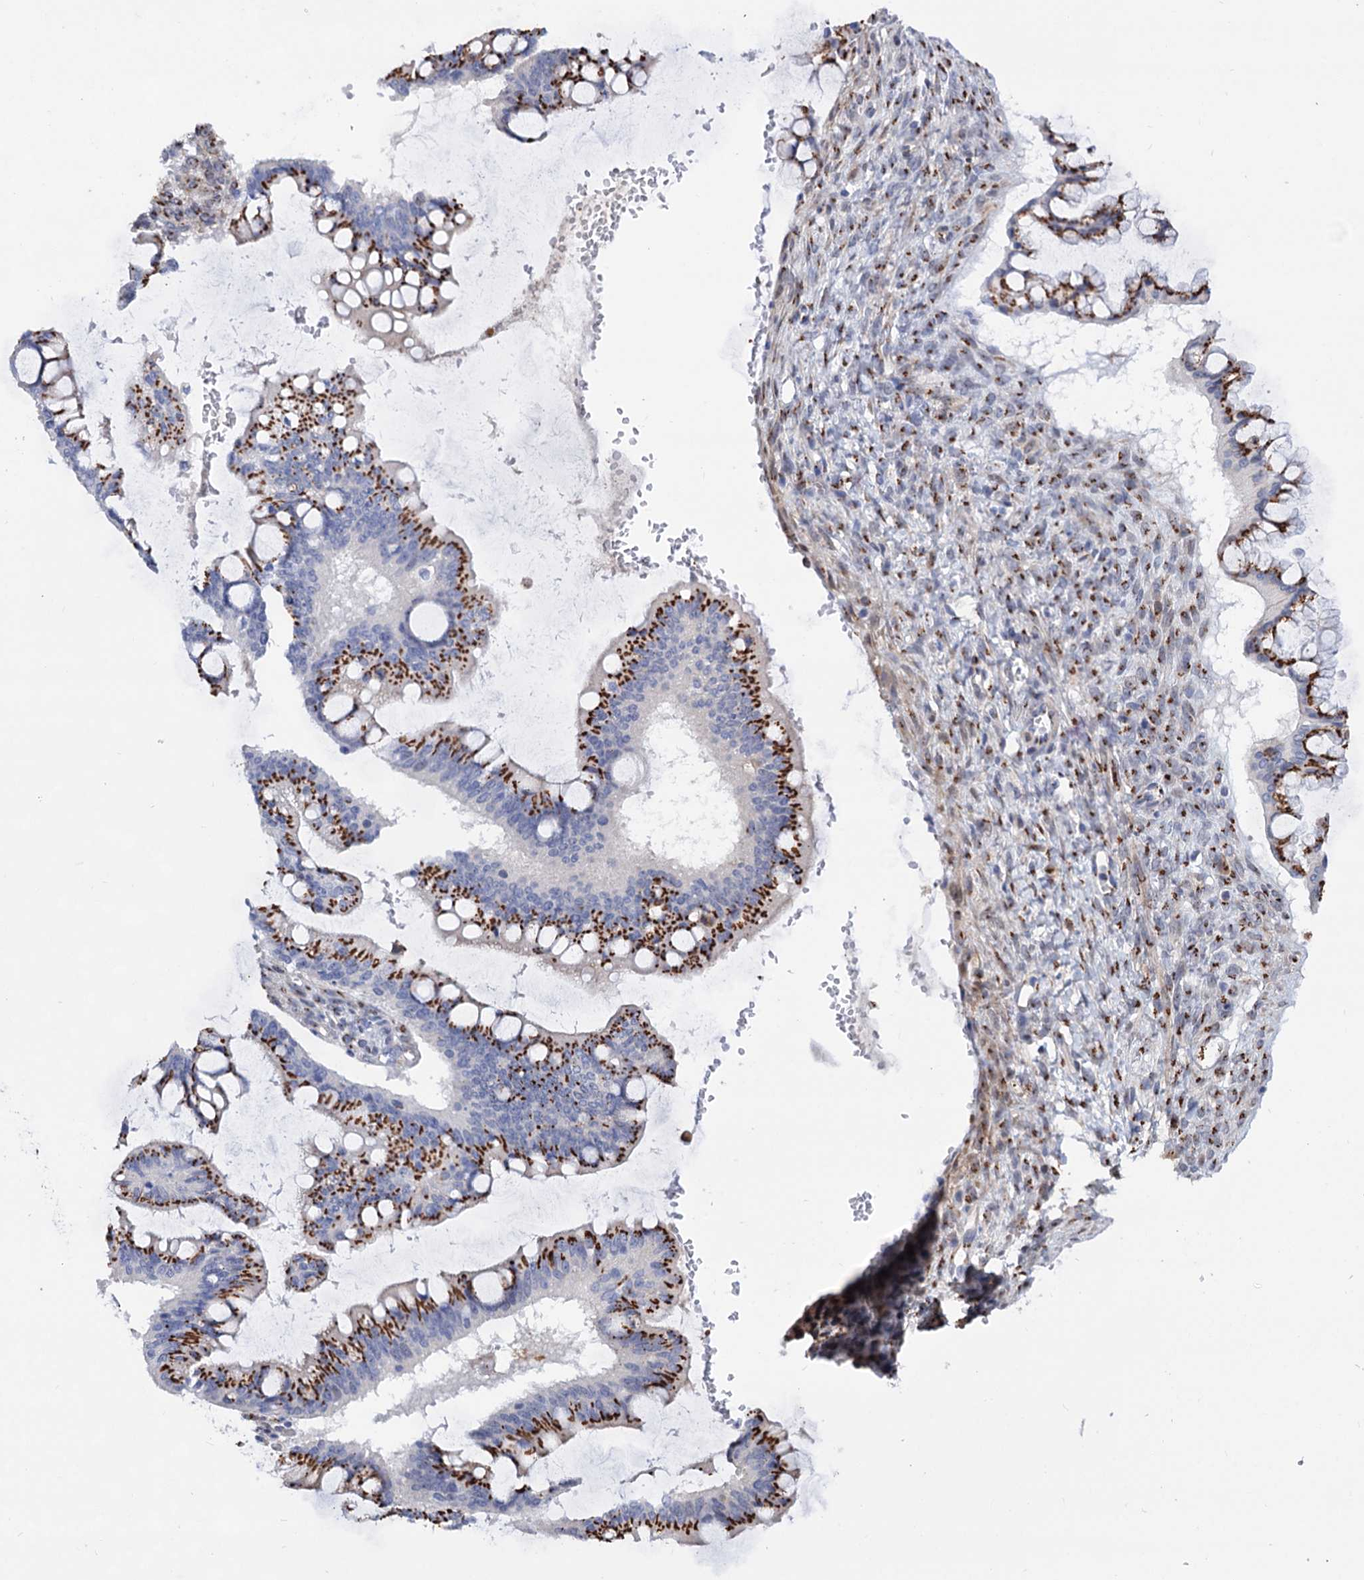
{"staining": {"intensity": "strong", "quantity": ">75%", "location": "cytoplasmic/membranous"}, "tissue": "ovarian cancer", "cell_type": "Tumor cells", "image_type": "cancer", "snomed": [{"axis": "morphology", "description": "Cystadenocarcinoma, mucinous, NOS"}, {"axis": "topography", "description": "Ovary"}], "caption": "Mucinous cystadenocarcinoma (ovarian) stained with DAB (3,3'-diaminobenzidine) IHC exhibits high levels of strong cytoplasmic/membranous staining in about >75% of tumor cells.", "gene": "C11orf96", "patient": {"sex": "female", "age": 73}}